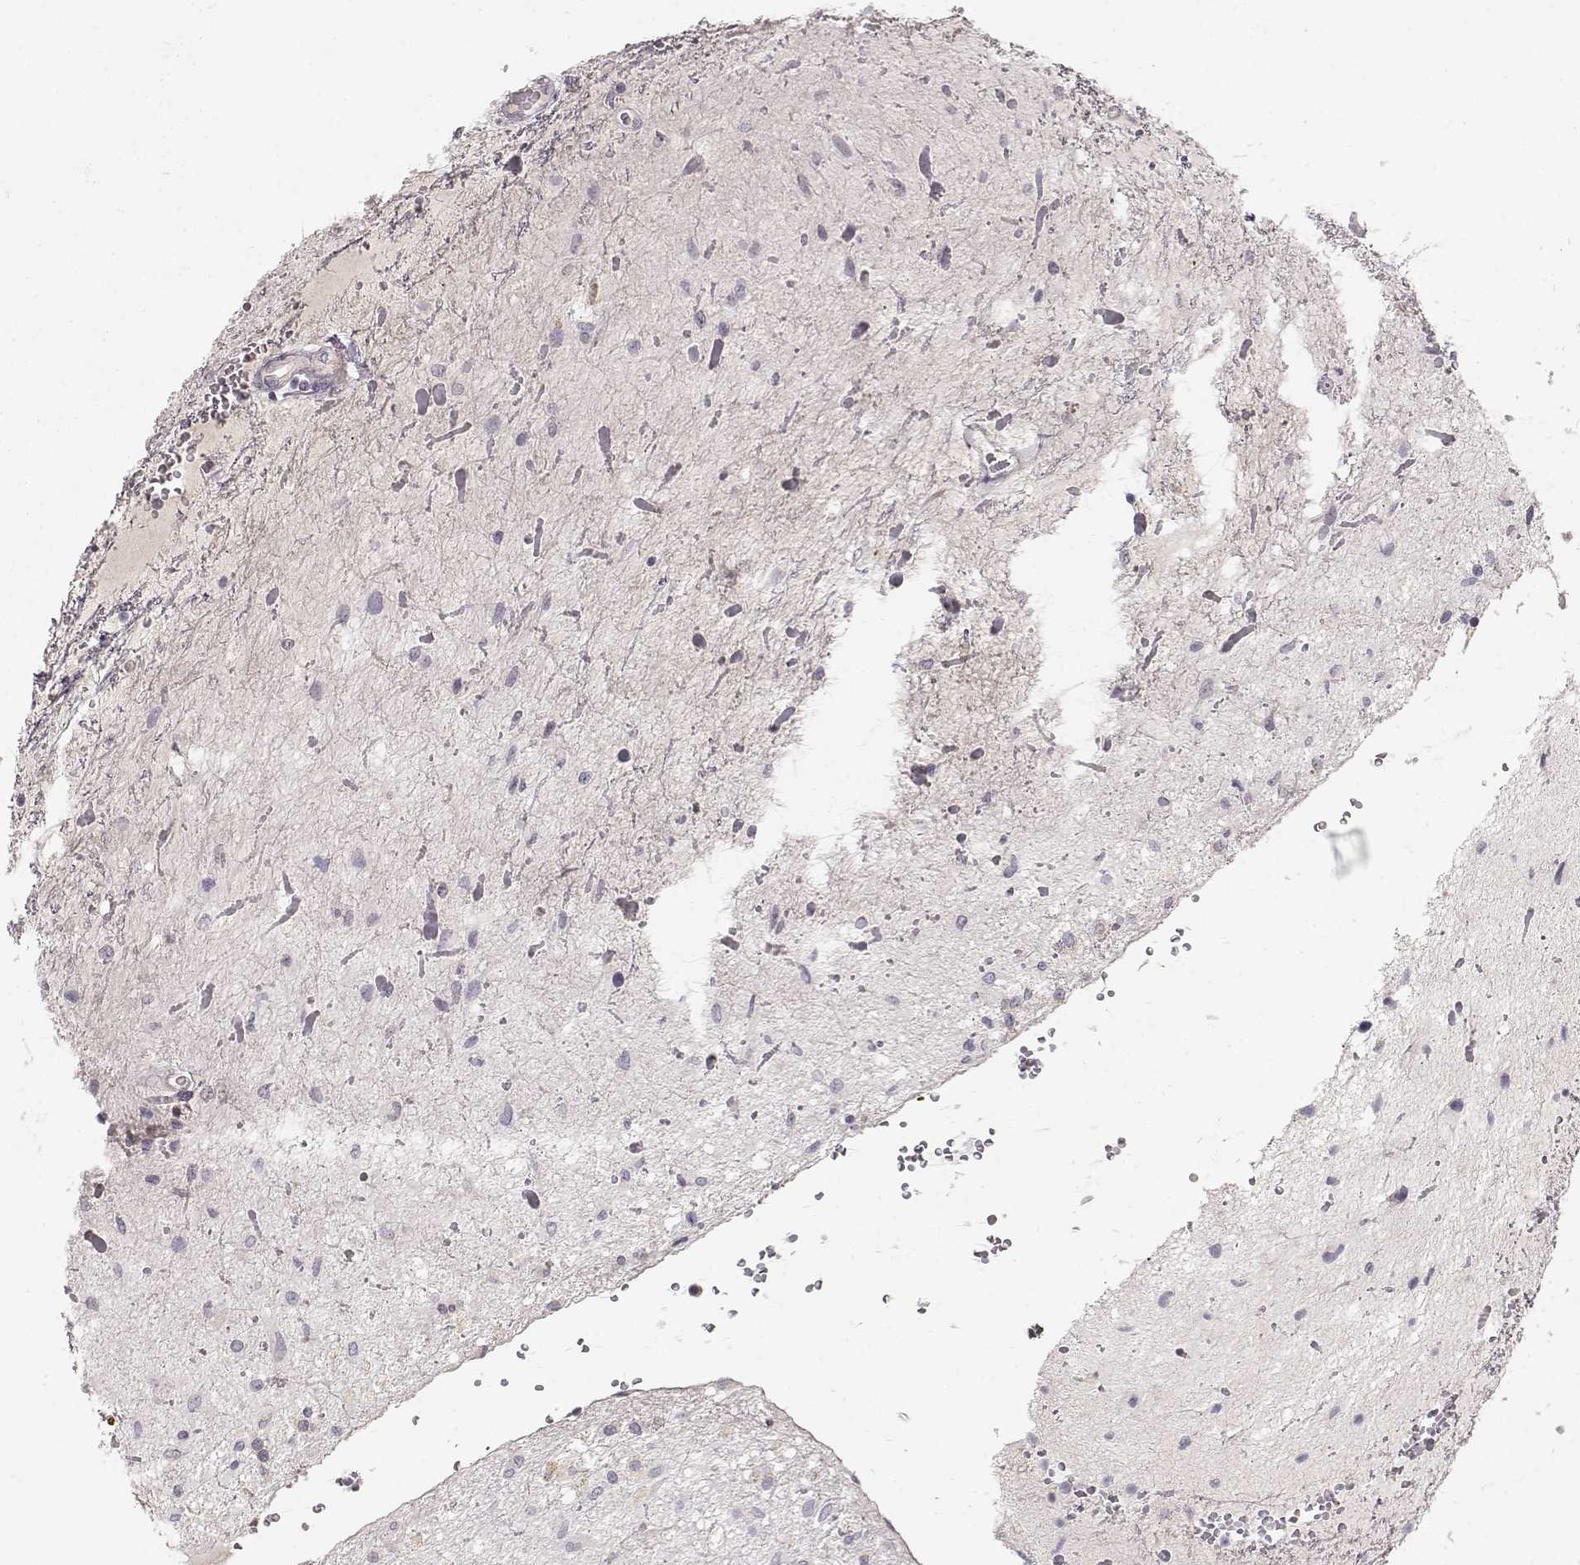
{"staining": {"intensity": "negative", "quantity": "none", "location": "none"}, "tissue": "glioma", "cell_type": "Tumor cells", "image_type": "cancer", "snomed": [{"axis": "morphology", "description": "Glioma, malignant, Low grade"}, {"axis": "topography", "description": "Cerebellum"}], "caption": "Protein analysis of glioma displays no significant staining in tumor cells. (Stains: DAB (3,3'-diaminobenzidine) immunohistochemistry (IHC) with hematoxylin counter stain, Microscopy: brightfield microscopy at high magnification).", "gene": "ARHGAP8", "patient": {"sex": "female", "age": 14}}